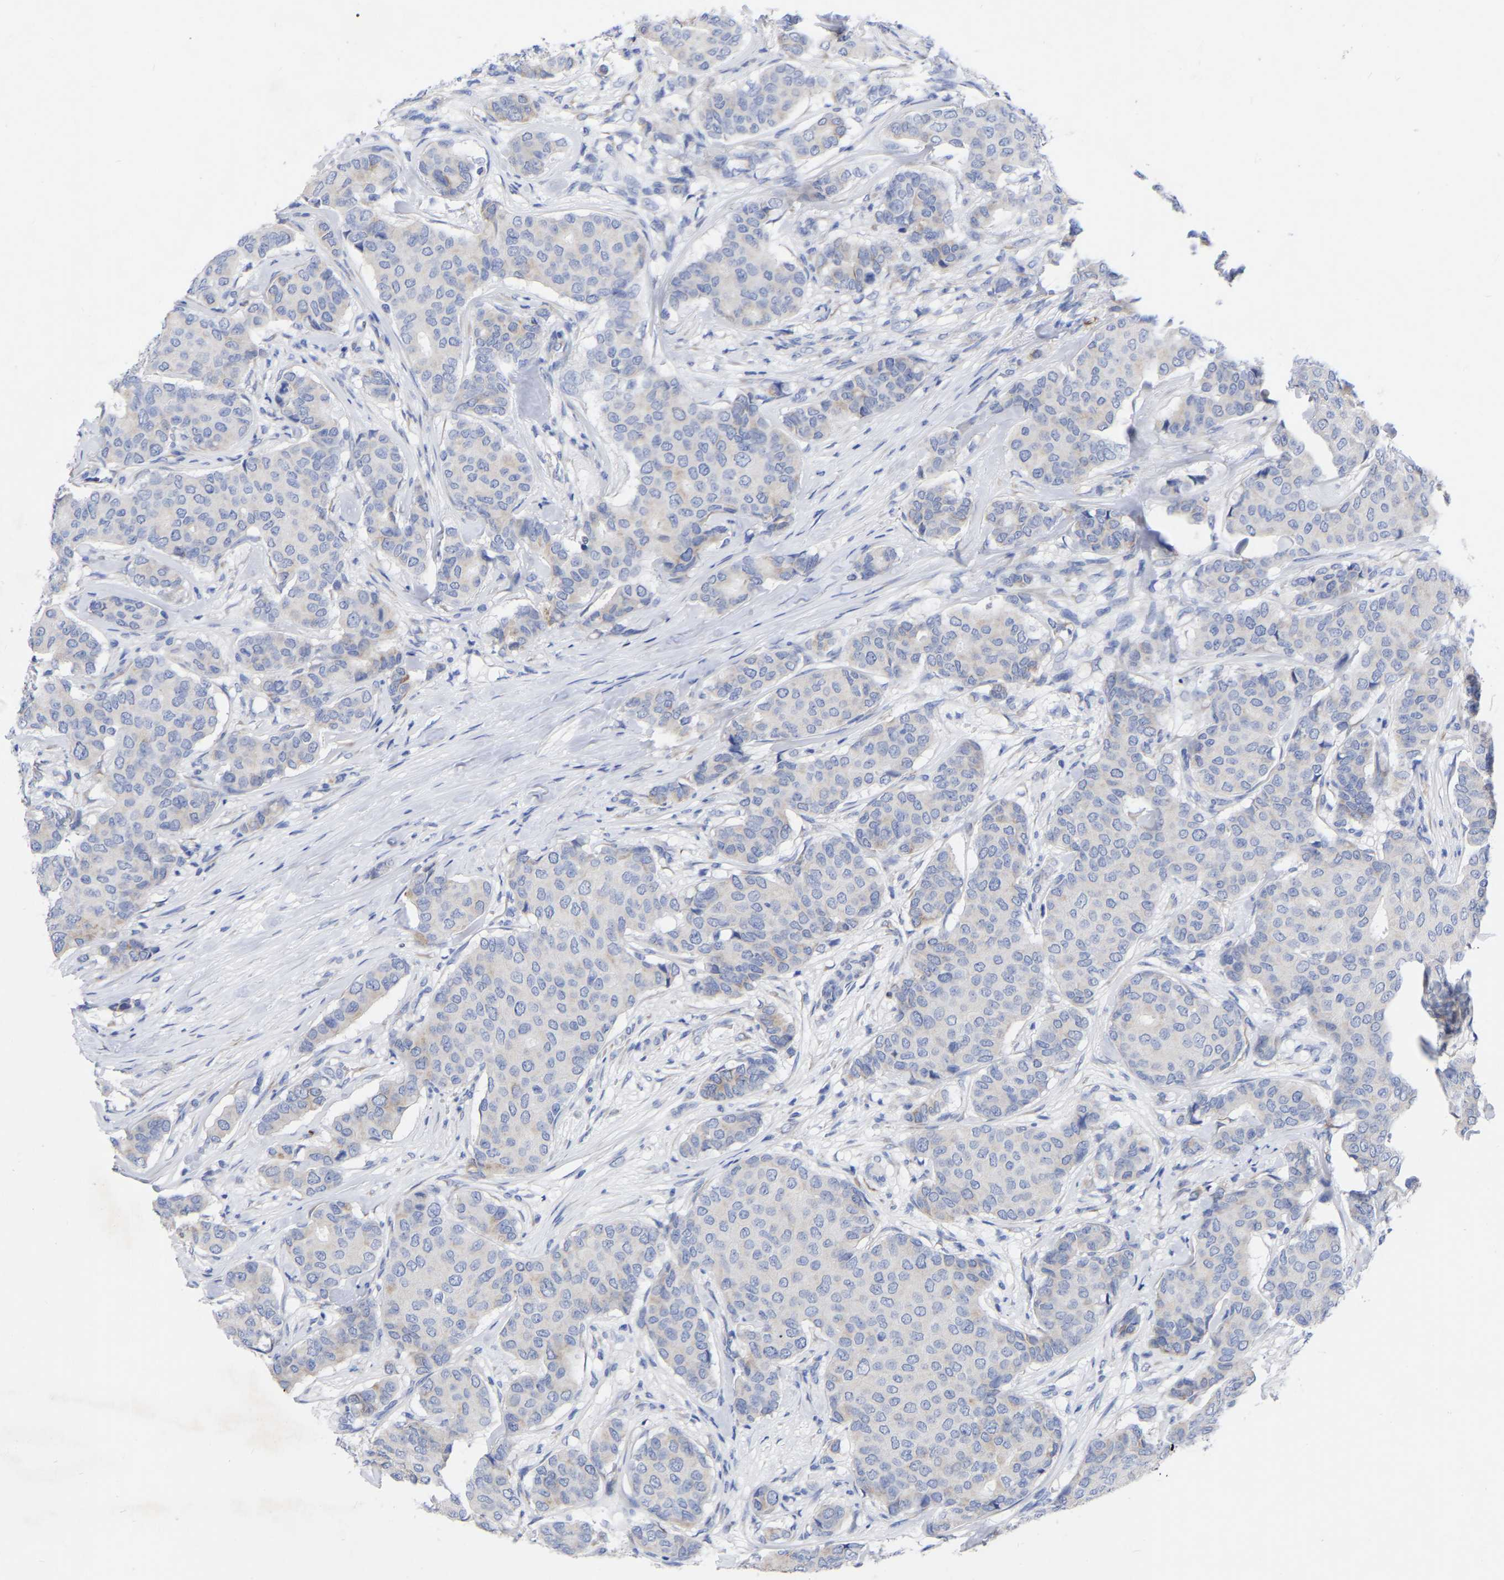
{"staining": {"intensity": "negative", "quantity": "none", "location": "none"}, "tissue": "breast cancer", "cell_type": "Tumor cells", "image_type": "cancer", "snomed": [{"axis": "morphology", "description": "Duct carcinoma"}, {"axis": "topography", "description": "Breast"}], "caption": "Tumor cells show no significant protein staining in intraductal carcinoma (breast). The staining was performed using DAB (3,3'-diaminobenzidine) to visualize the protein expression in brown, while the nuclei were stained in blue with hematoxylin (Magnification: 20x).", "gene": "GDF3", "patient": {"sex": "female", "age": 75}}